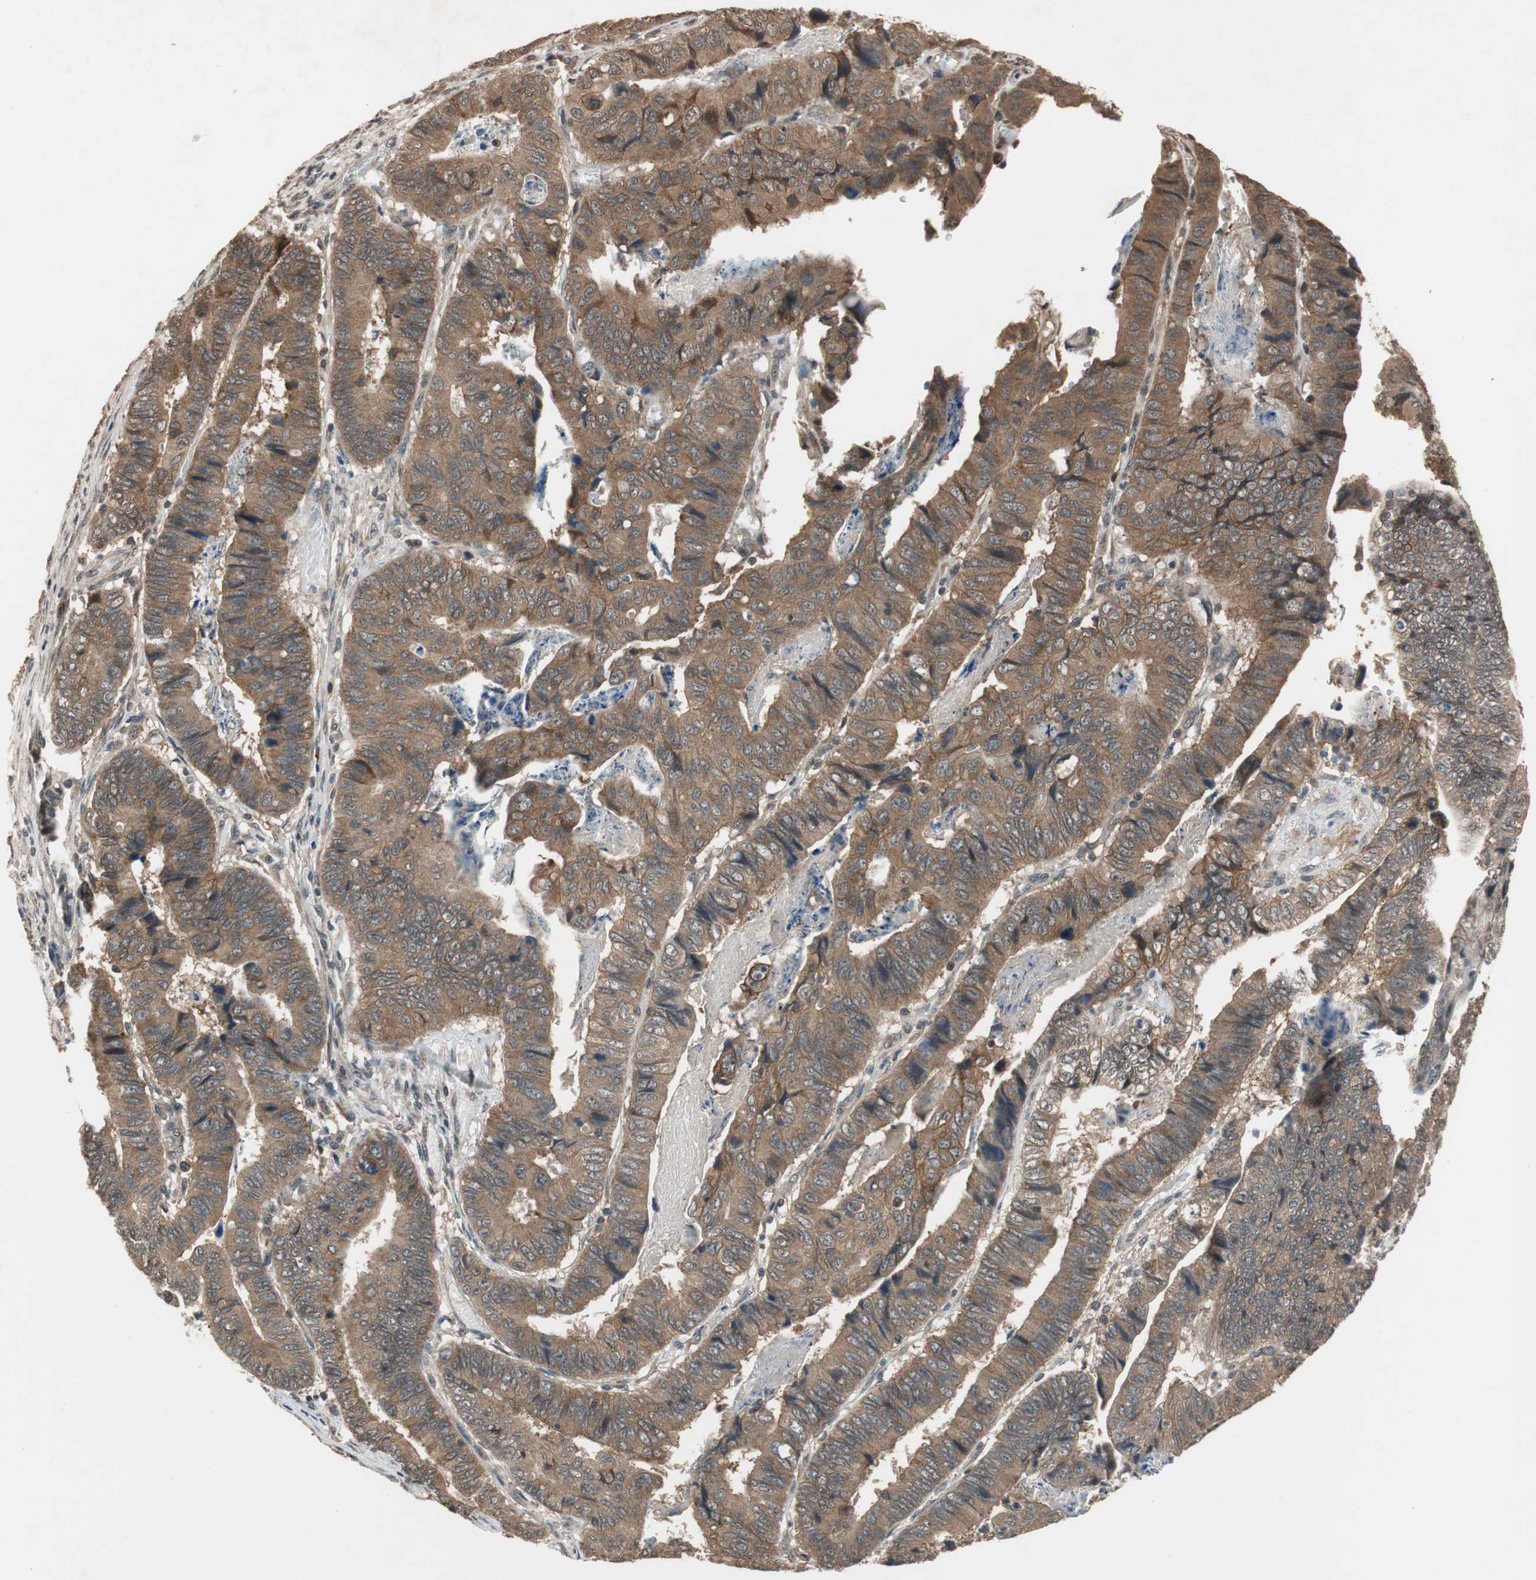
{"staining": {"intensity": "moderate", "quantity": ">75%", "location": "cytoplasmic/membranous"}, "tissue": "stomach cancer", "cell_type": "Tumor cells", "image_type": "cancer", "snomed": [{"axis": "morphology", "description": "Adenocarcinoma, NOS"}, {"axis": "topography", "description": "Stomach, lower"}], "caption": "Immunohistochemical staining of human stomach adenocarcinoma shows moderate cytoplasmic/membranous protein positivity in about >75% of tumor cells. Using DAB (brown) and hematoxylin (blue) stains, captured at high magnification using brightfield microscopy.", "gene": "TMEM230", "patient": {"sex": "male", "age": 77}}